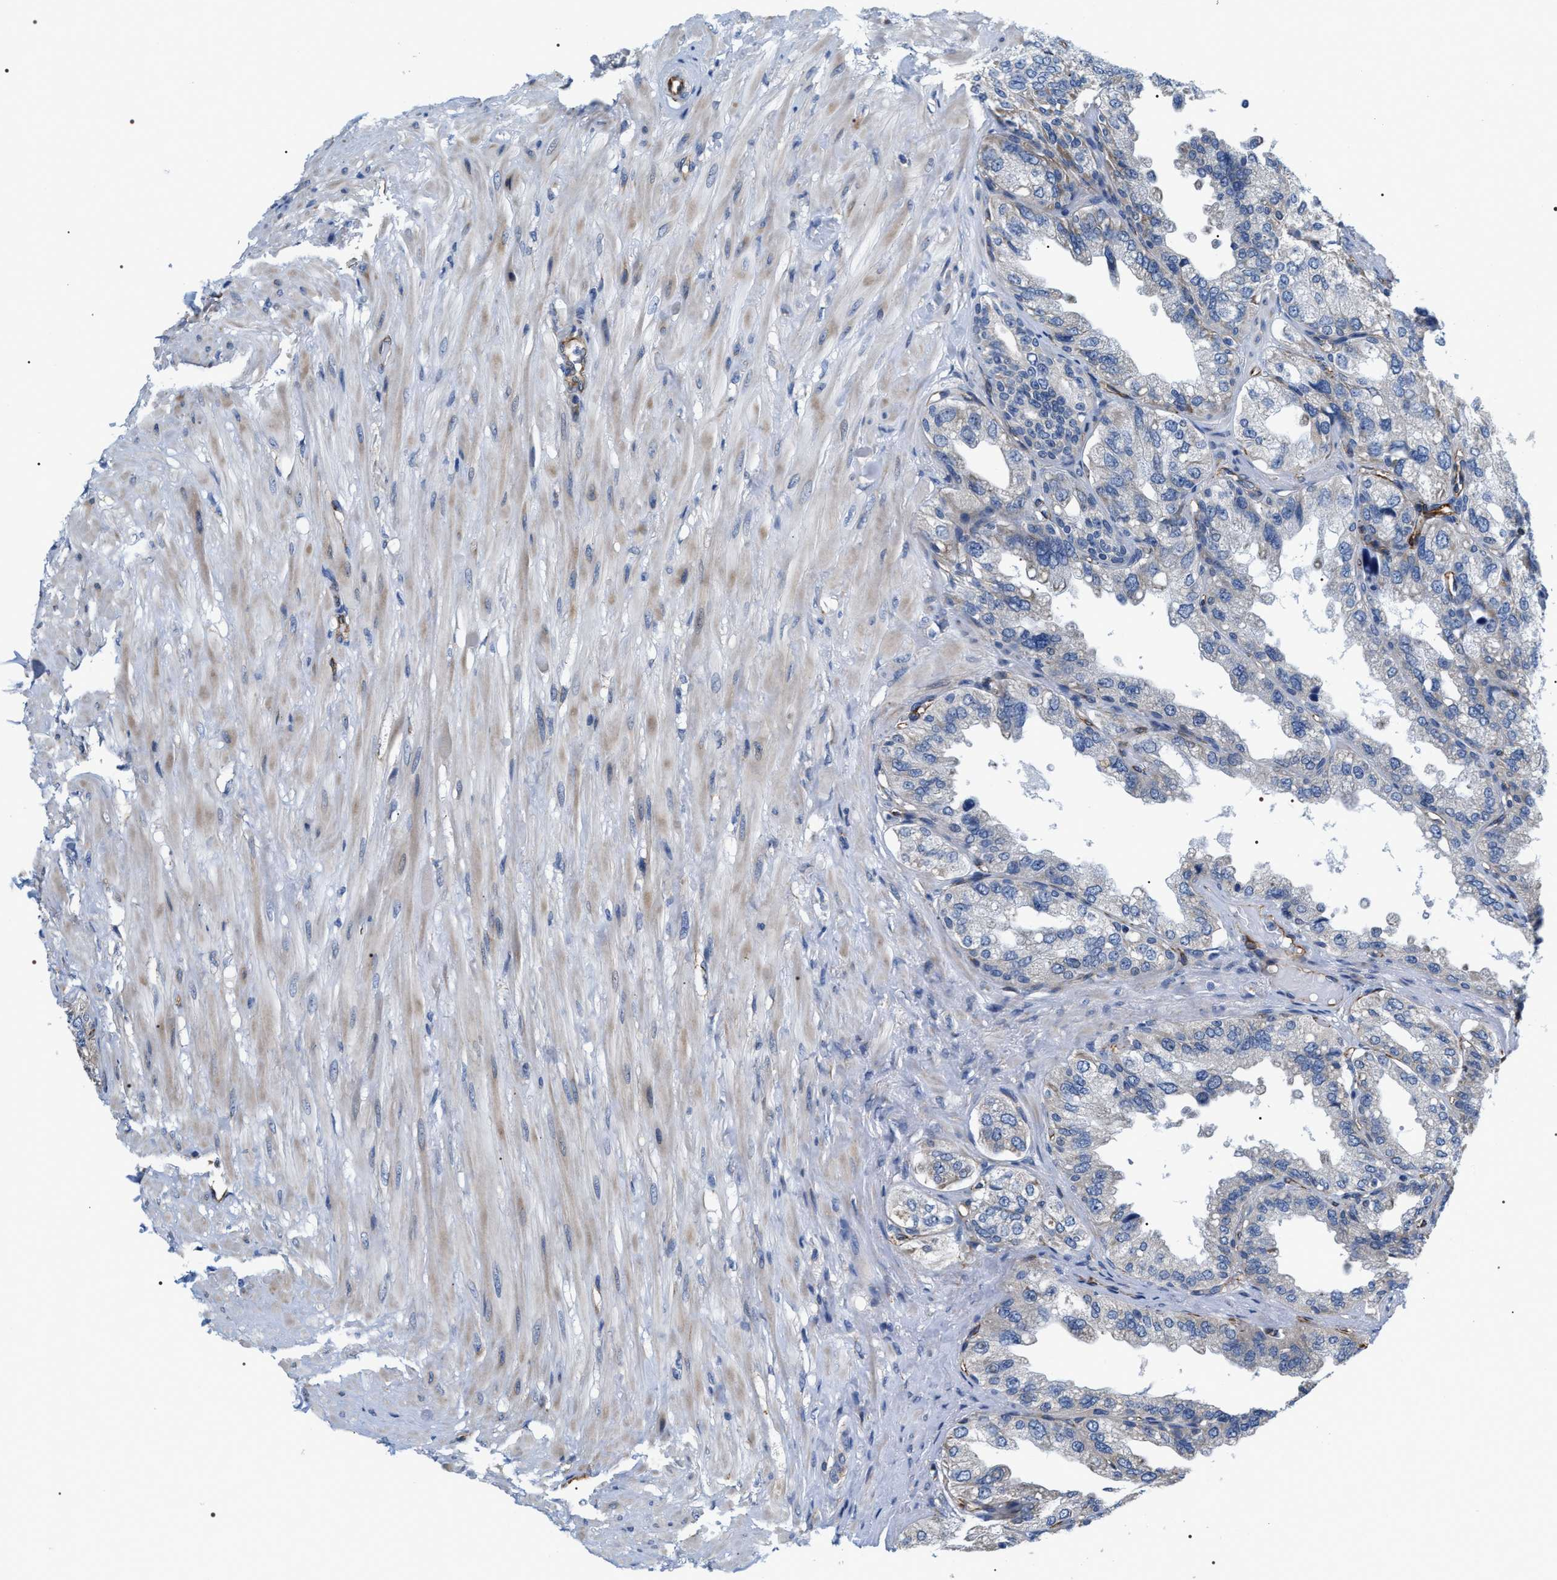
{"staining": {"intensity": "negative", "quantity": "none", "location": "none"}, "tissue": "seminal vesicle", "cell_type": "Glandular cells", "image_type": "normal", "snomed": [{"axis": "morphology", "description": "Normal tissue, NOS"}, {"axis": "topography", "description": "Seminal veicle"}], "caption": "Photomicrograph shows no protein positivity in glandular cells of normal seminal vesicle. (DAB immunohistochemistry with hematoxylin counter stain).", "gene": "PKD1L1", "patient": {"sex": "male", "age": 68}}